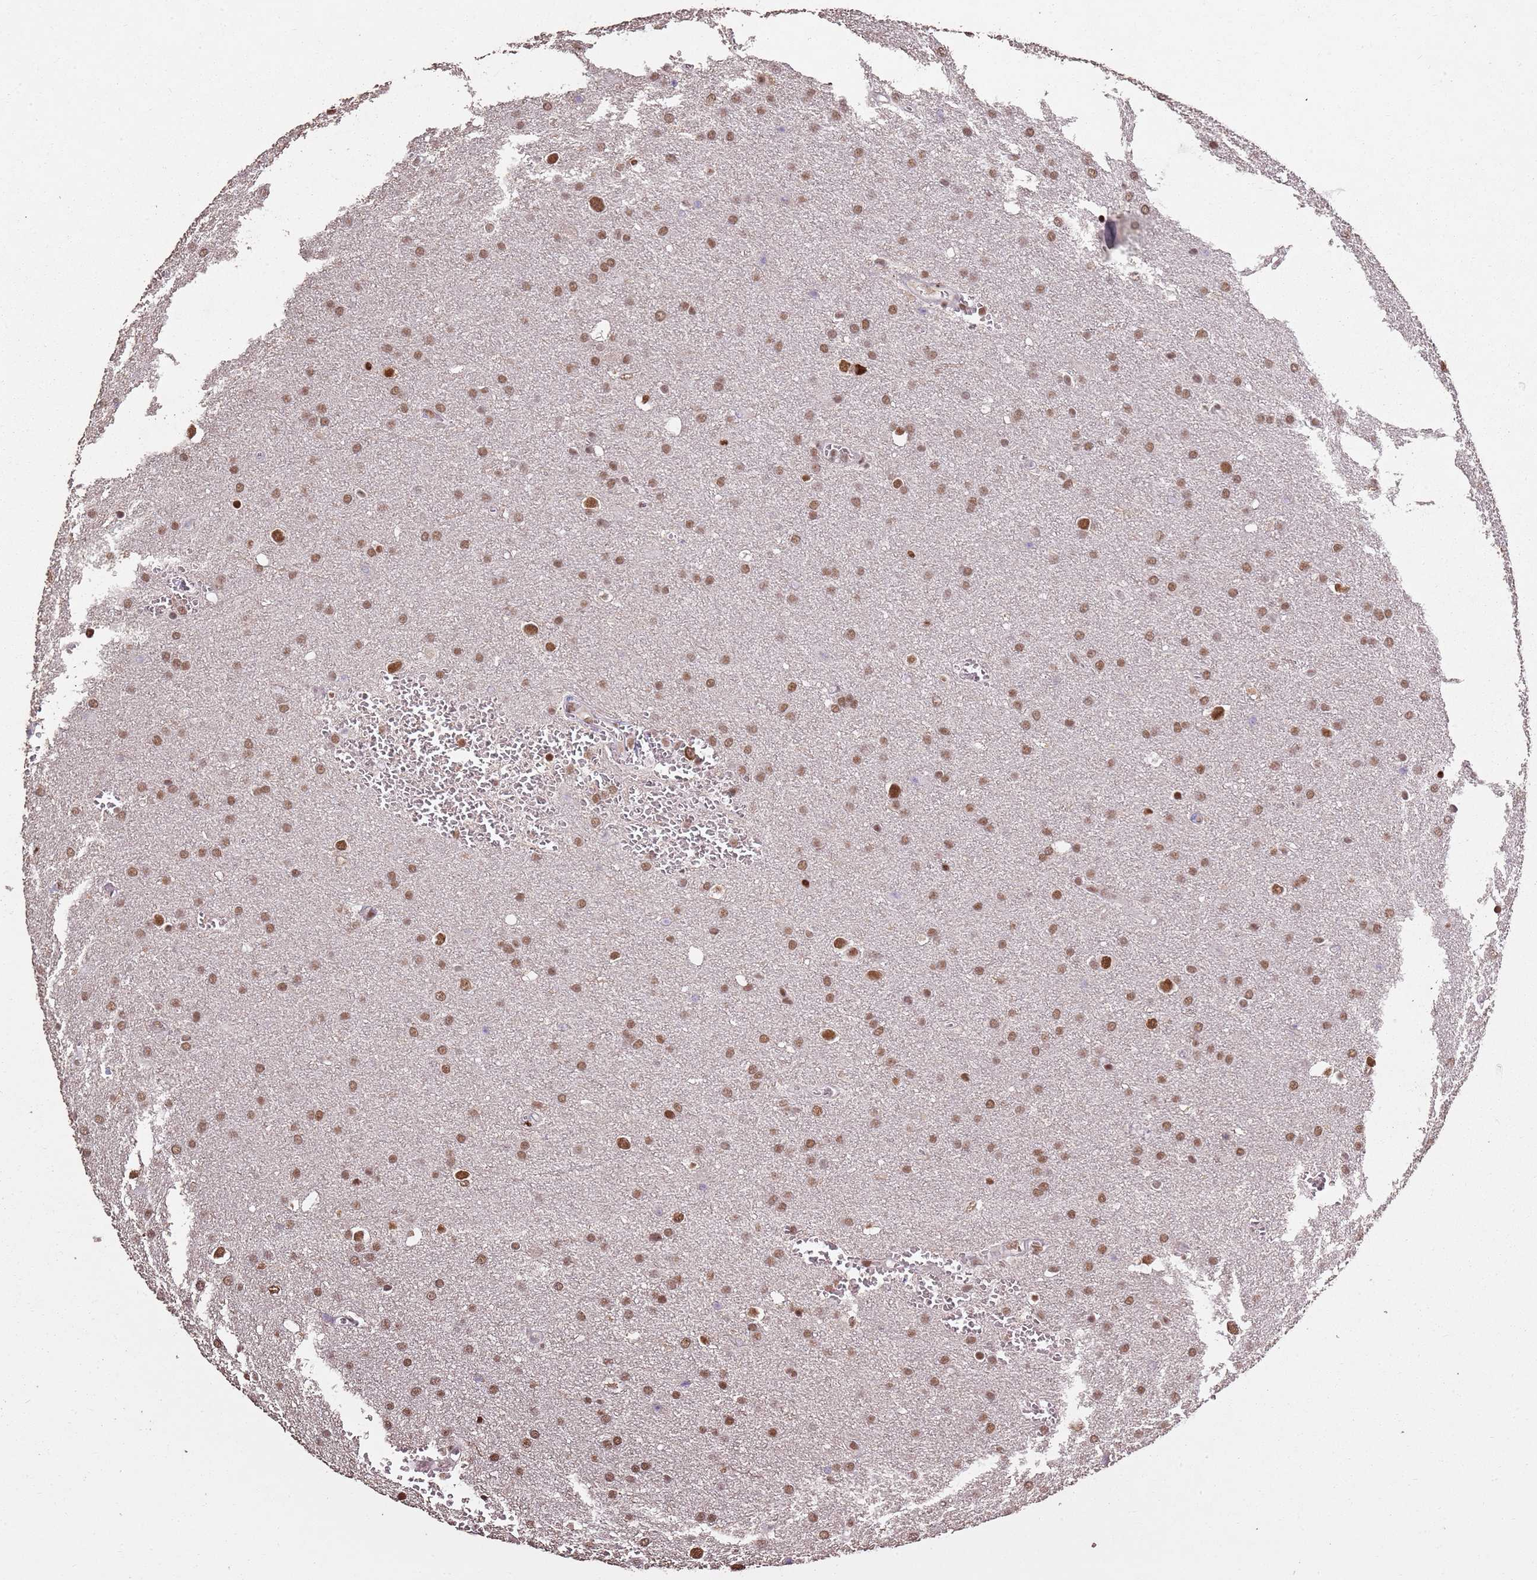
{"staining": {"intensity": "moderate", "quantity": ">75%", "location": "nuclear"}, "tissue": "glioma", "cell_type": "Tumor cells", "image_type": "cancer", "snomed": [{"axis": "morphology", "description": "Glioma, malignant, Low grade"}, {"axis": "topography", "description": "Brain"}], "caption": "A photomicrograph showing moderate nuclear positivity in approximately >75% of tumor cells in malignant glioma (low-grade), as visualized by brown immunohistochemical staining.", "gene": "ARL14EP", "patient": {"sex": "female", "age": 32}}